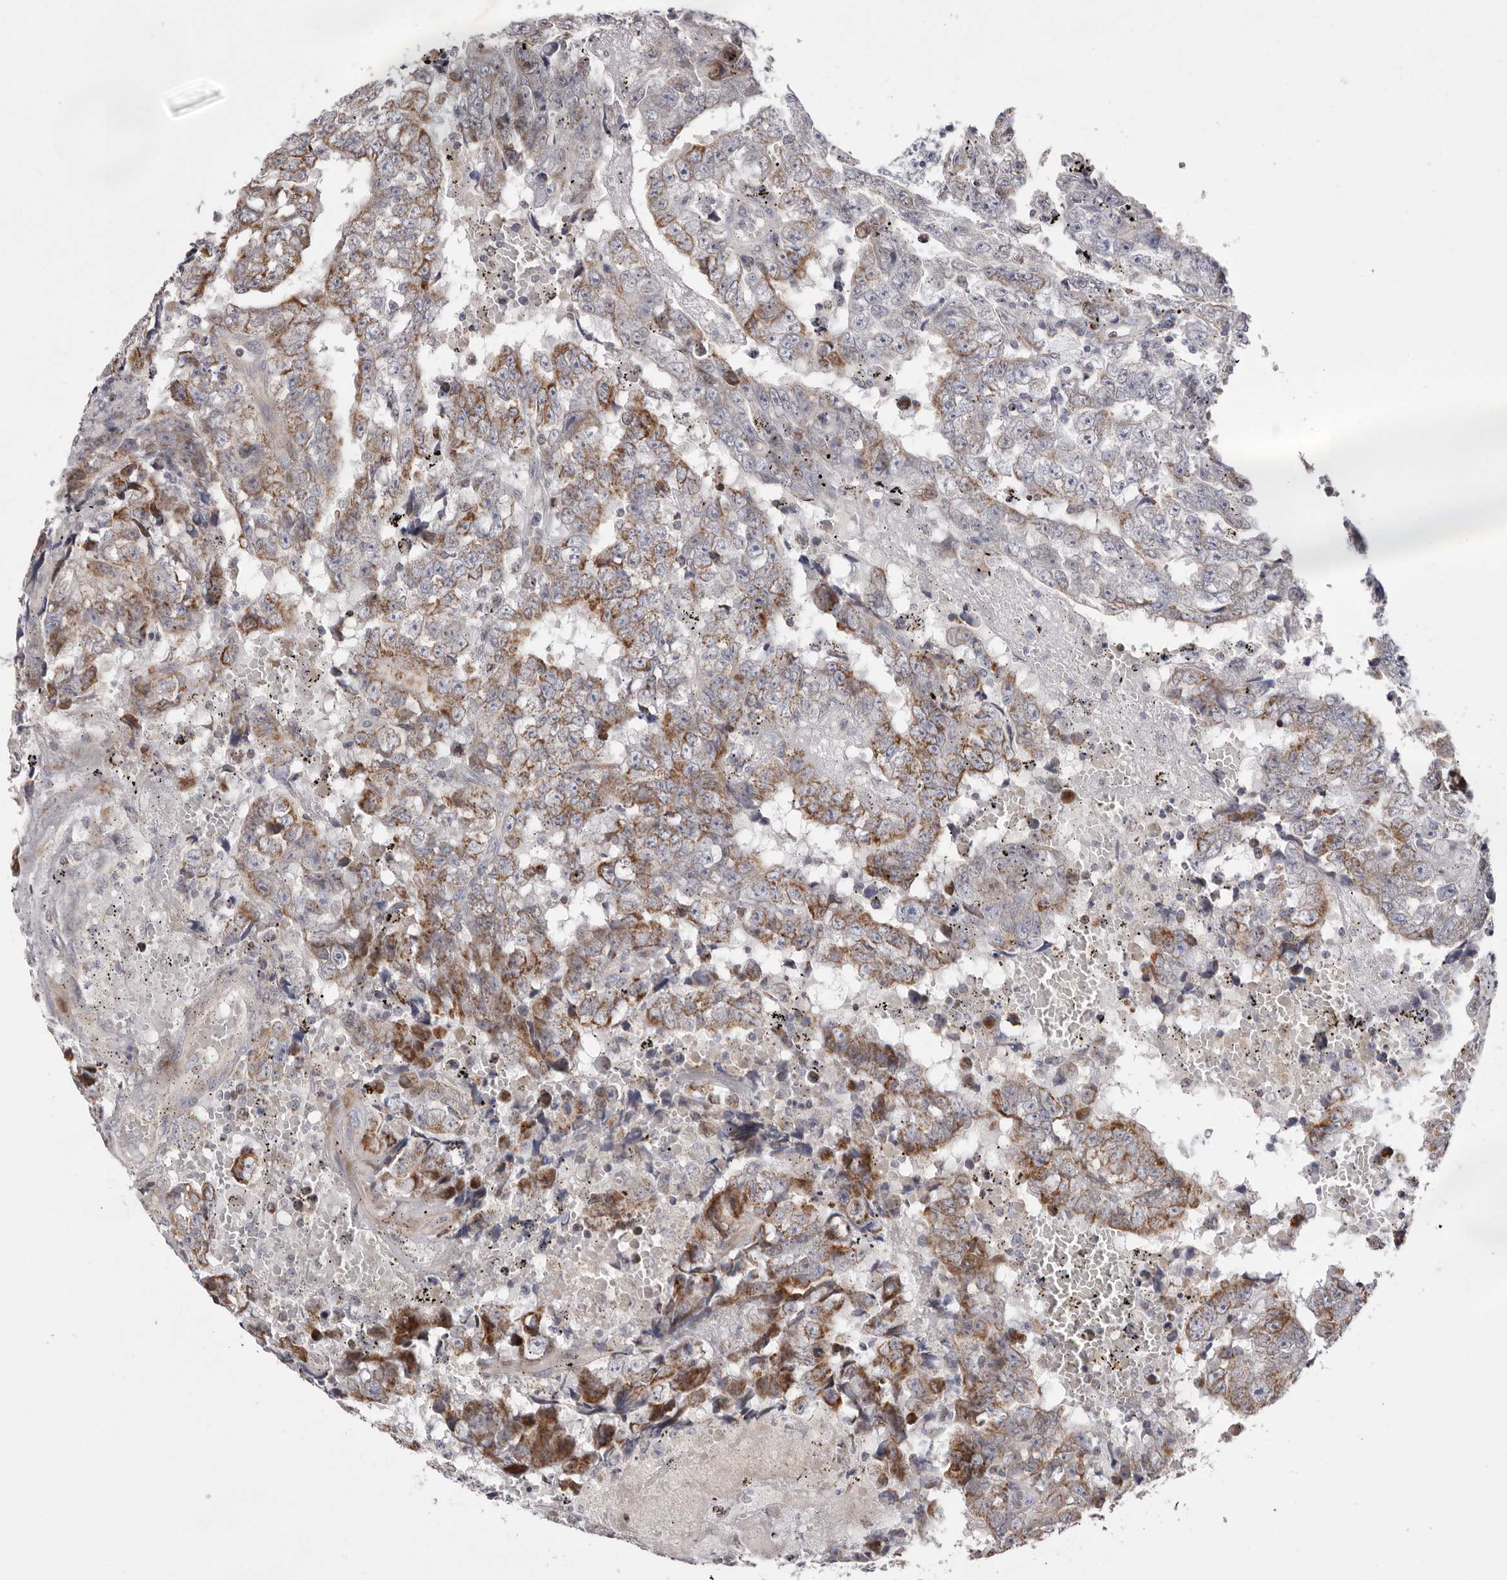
{"staining": {"intensity": "moderate", "quantity": "25%-75%", "location": "cytoplasmic/membranous"}, "tissue": "testis cancer", "cell_type": "Tumor cells", "image_type": "cancer", "snomed": [{"axis": "morphology", "description": "Carcinoma, Embryonal, NOS"}, {"axis": "topography", "description": "Testis"}], "caption": "Immunohistochemical staining of testis embryonal carcinoma shows moderate cytoplasmic/membranous protein staining in approximately 25%-75% of tumor cells. (DAB (3,3'-diaminobenzidine) IHC with brightfield microscopy, high magnification).", "gene": "TIMM17B", "patient": {"sex": "male", "age": 25}}